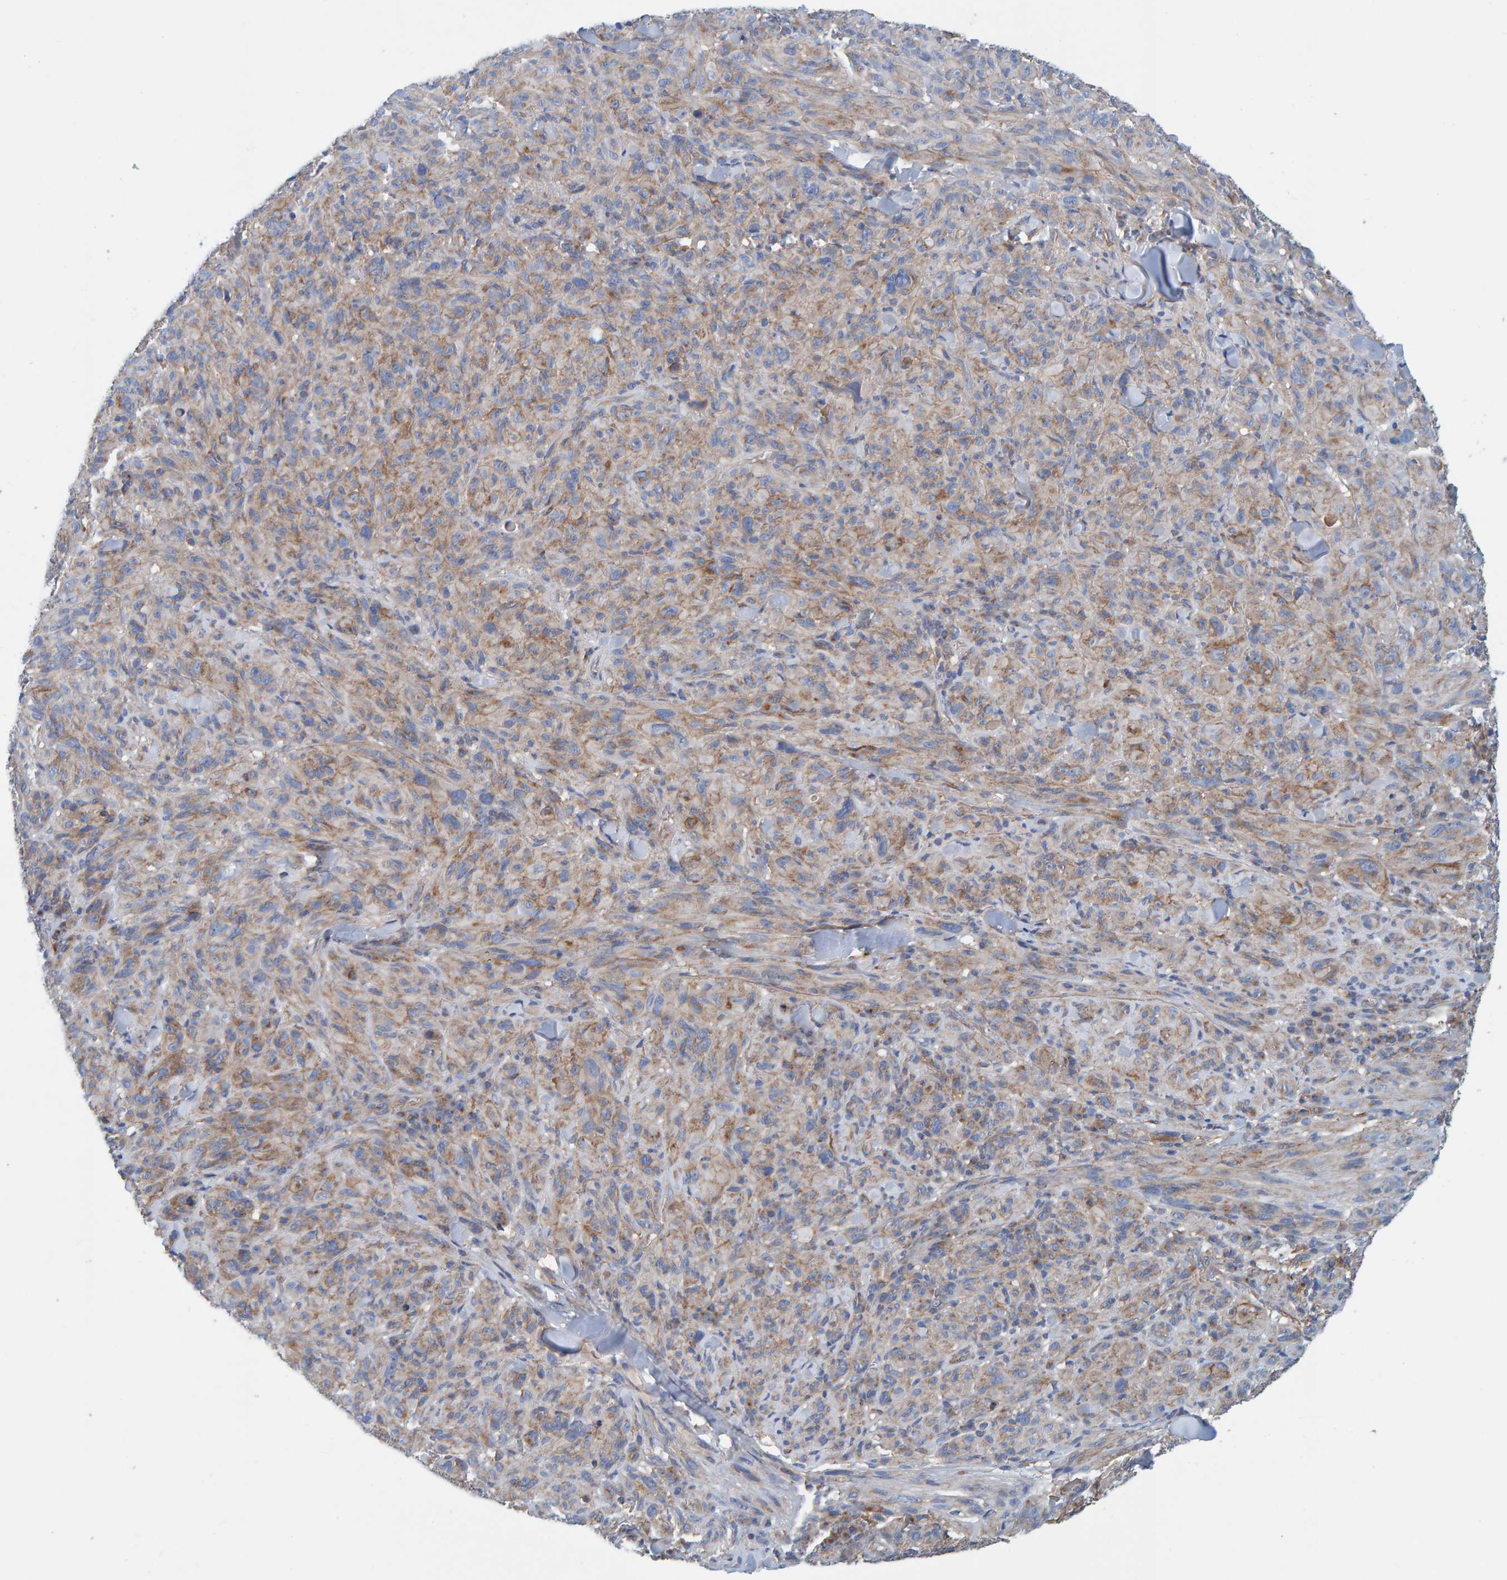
{"staining": {"intensity": "weak", "quantity": ">75%", "location": "cytoplasmic/membranous"}, "tissue": "melanoma", "cell_type": "Tumor cells", "image_type": "cancer", "snomed": [{"axis": "morphology", "description": "Malignant melanoma, NOS"}, {"axis": "topography", "description": "Skin of head"}], "caption": "Protein staining reveals weak cytoplasmic/membranous positivity in about >75% of tumor cells in melanoma. (DAB (3,3'-diaminobenzidine) = brown stain, brightfield microscopy at high magnification).", "gene": "MKLN1", "patient": {"sex": "male", "age": 96}}